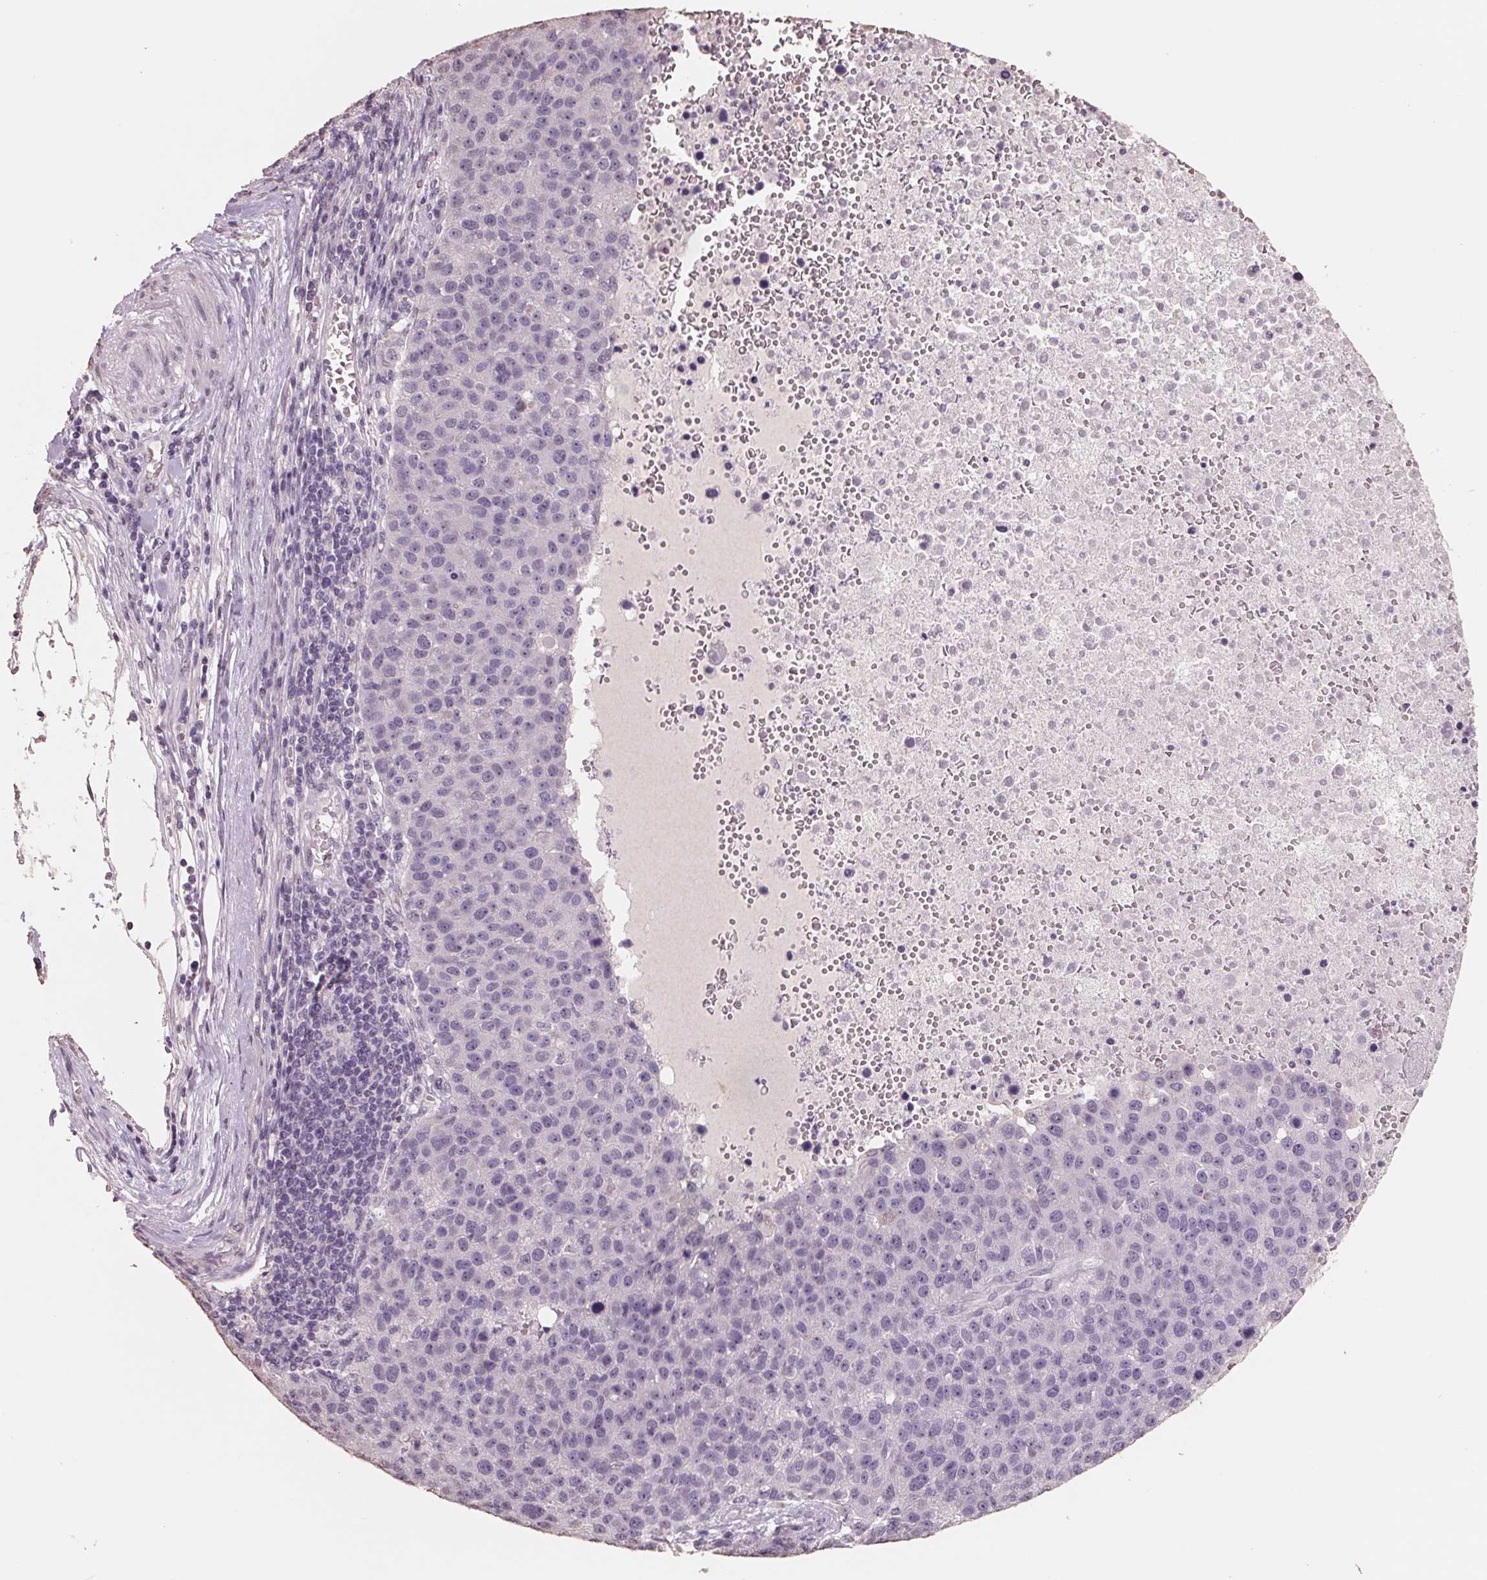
{"staining": {"intensity": "negative", "quantity": "none", "location": "none"}, "tissue": "pancreatic cancer", "cell_type": "Tumor cells", "image_type": "cancer", "snomed": [{"axis": "morphology", "description": "Adenocarcinoma, NOS"}, {"axis": "topography", "description": "Pancreas"}], "caption": "Photomicrograph shows no protein expression in tumor cells of pancreatic adenocarcinoma tissue.", "gene": "FTCD", "patient": {"sex": "female", "age": 61}}